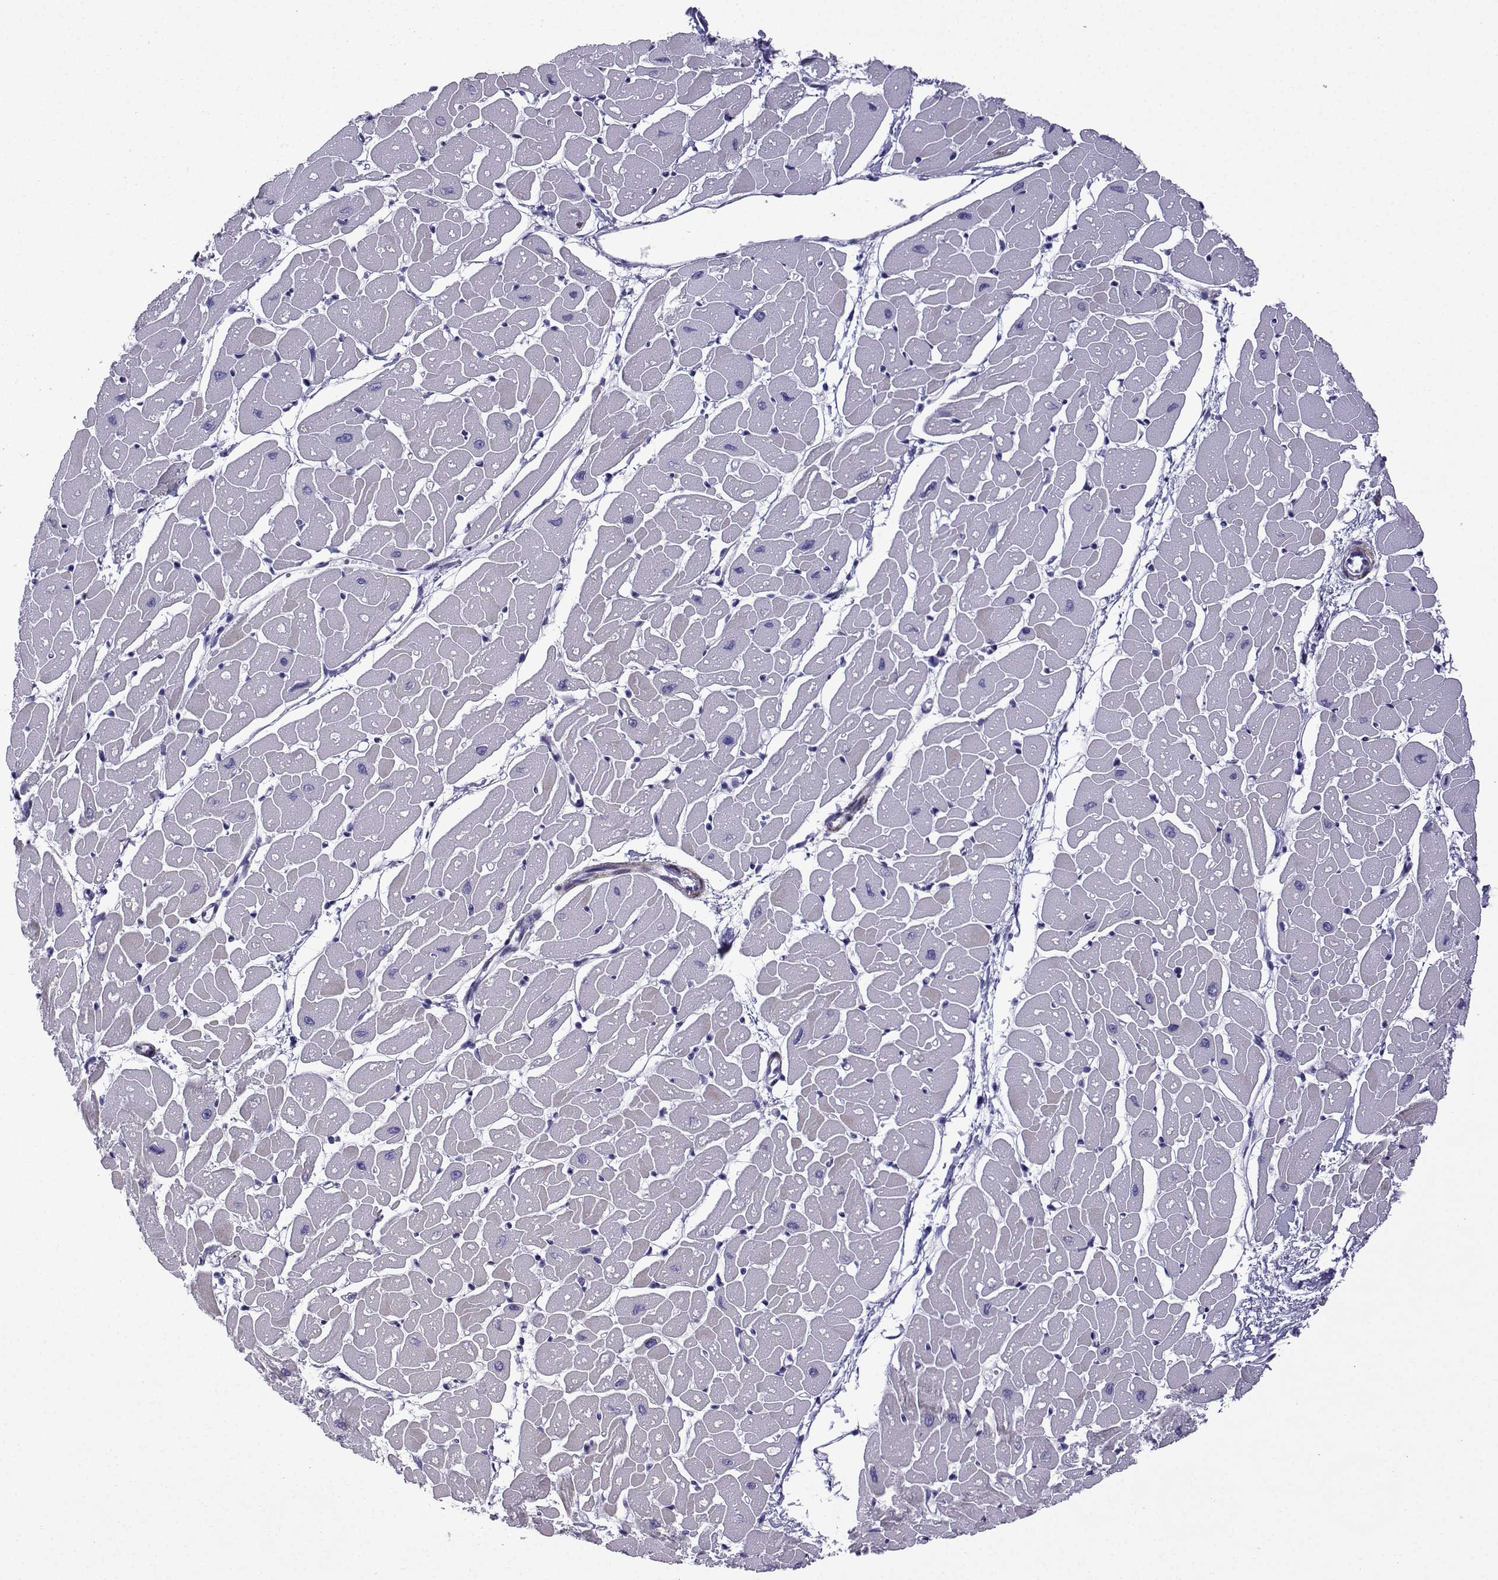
{"staining": {"intensity": "negative", "quantity": "none", "location": "none"}, "tissue": "heart muscle", "cell_type": "Cardiomyocytes", "image_type": "normal", "snomed": [{"axis": "morphology", "description": "Normal tissue, NOS"}, {"axis": "topography", "description": "Heart"}], "caption": "Immunohistochemical staining of normal heart muscle displays no significant staining in cardiomyocytes.", "gene": "KCNF1", "patient": {"sex": "male", "age": 57}}